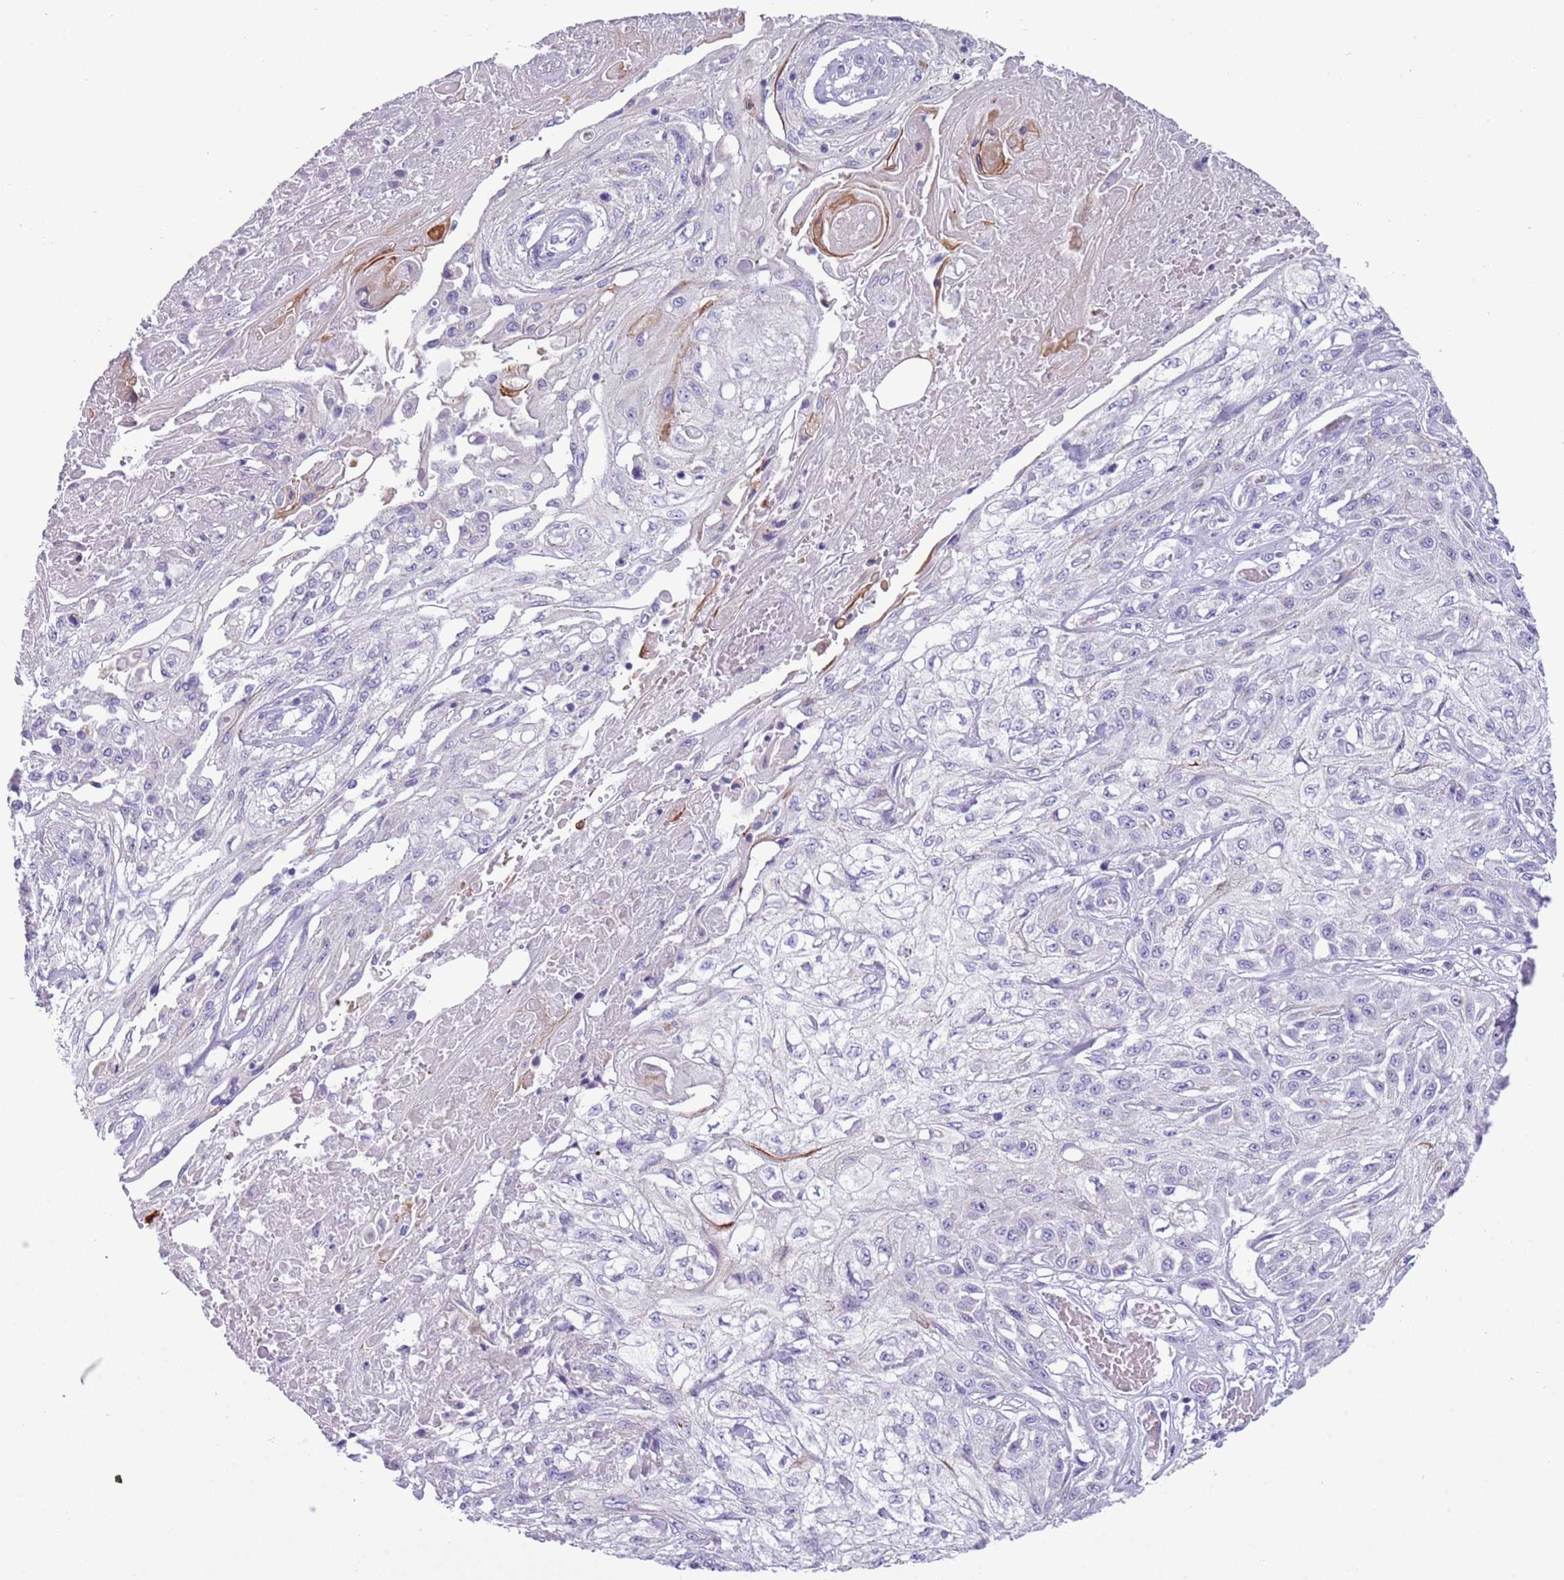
{"staining": {"intensity": "moderate", "quantity": "<25%", "location": "cytoplasmic/membranous"}, "tissue": "skin cancer", "cell_type": "Tumor cells", "image_type": "cancer", "snomed": [{"axis": "morphology", "description": "Squamous cell carcinoma, NOS"}, {"axis": "morphology", "description": "Squamous cell carcinoma, metastatic, NOS"}, {"axis": "topography", "description": "Skin"}, {"axis": "topography", "description": "Lymph node"}], "caption": "Immunohistochemistry (IHC) histopathology image of neoplastic tissue: skin cancer (squamous cell carcinoma) stained using immunohistochemistry shows low levels of moderate protein expression localized specifically in the cytoplasmic/membranous of tumor cells, appearing as a cytoplasmic/membranous brown color.", "gene": "NBPF6", "patient": {"sex": "male", "age": 75}}